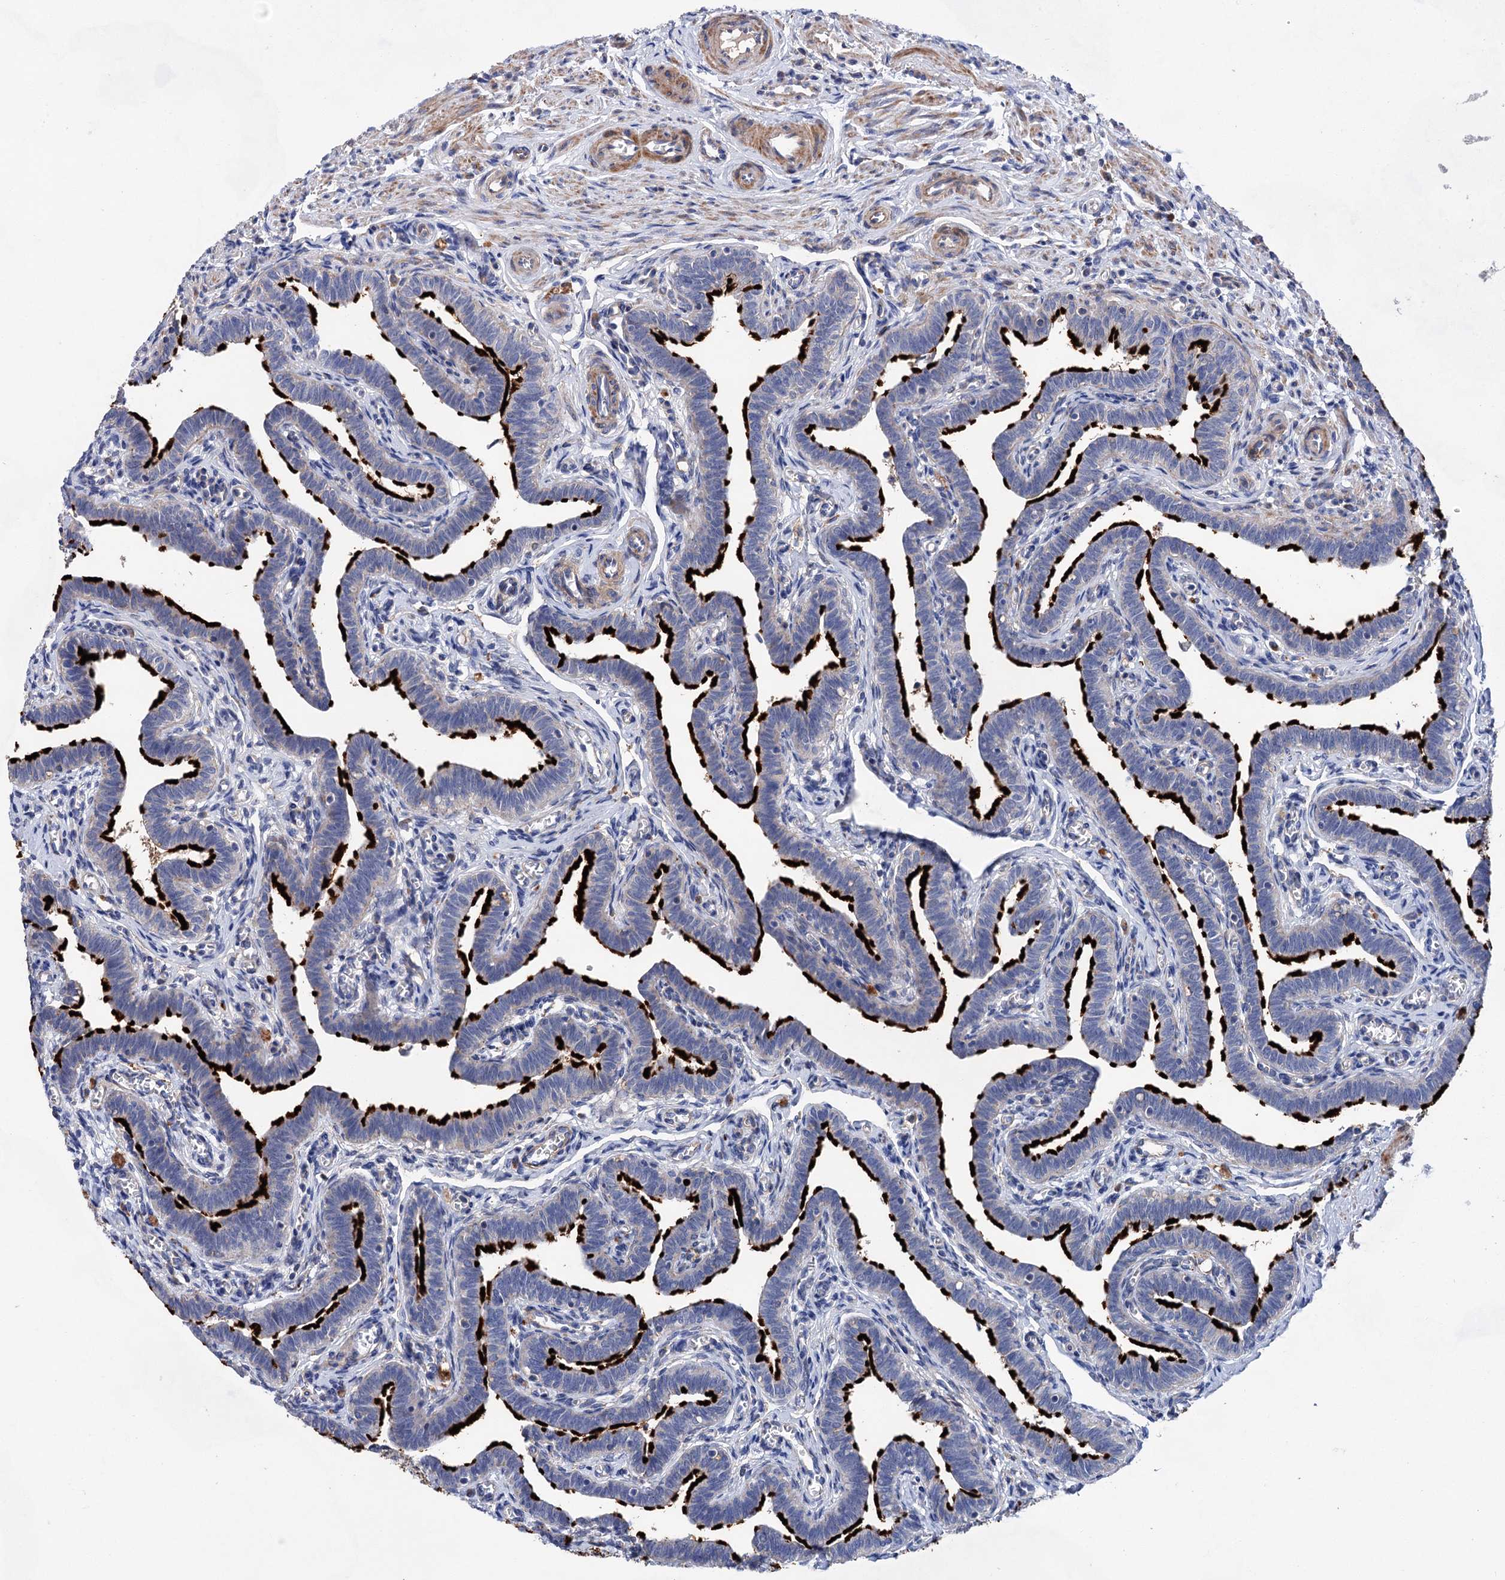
{"staining": {"intensity": "strong", "quantity": "25%-75%", "location": "cytoplasmic/membranous"}, "tissue": "fallopian tube", "cell_type": "Glandular cells", "image_type": "normal", "snomed": [{"axis": "morphology", "description": "Normal tissue, NOS"}, {"axis": "topography", "description": "Fallopian tube"}], "caption": "Glandular cells demonstrate strong cytoplasmic/membranous positivity in approximately 25%-75% of cells in unremarkable fallopian tube.", "gene": "GPR155", "patient": {"sex": "female", "age": 36}}